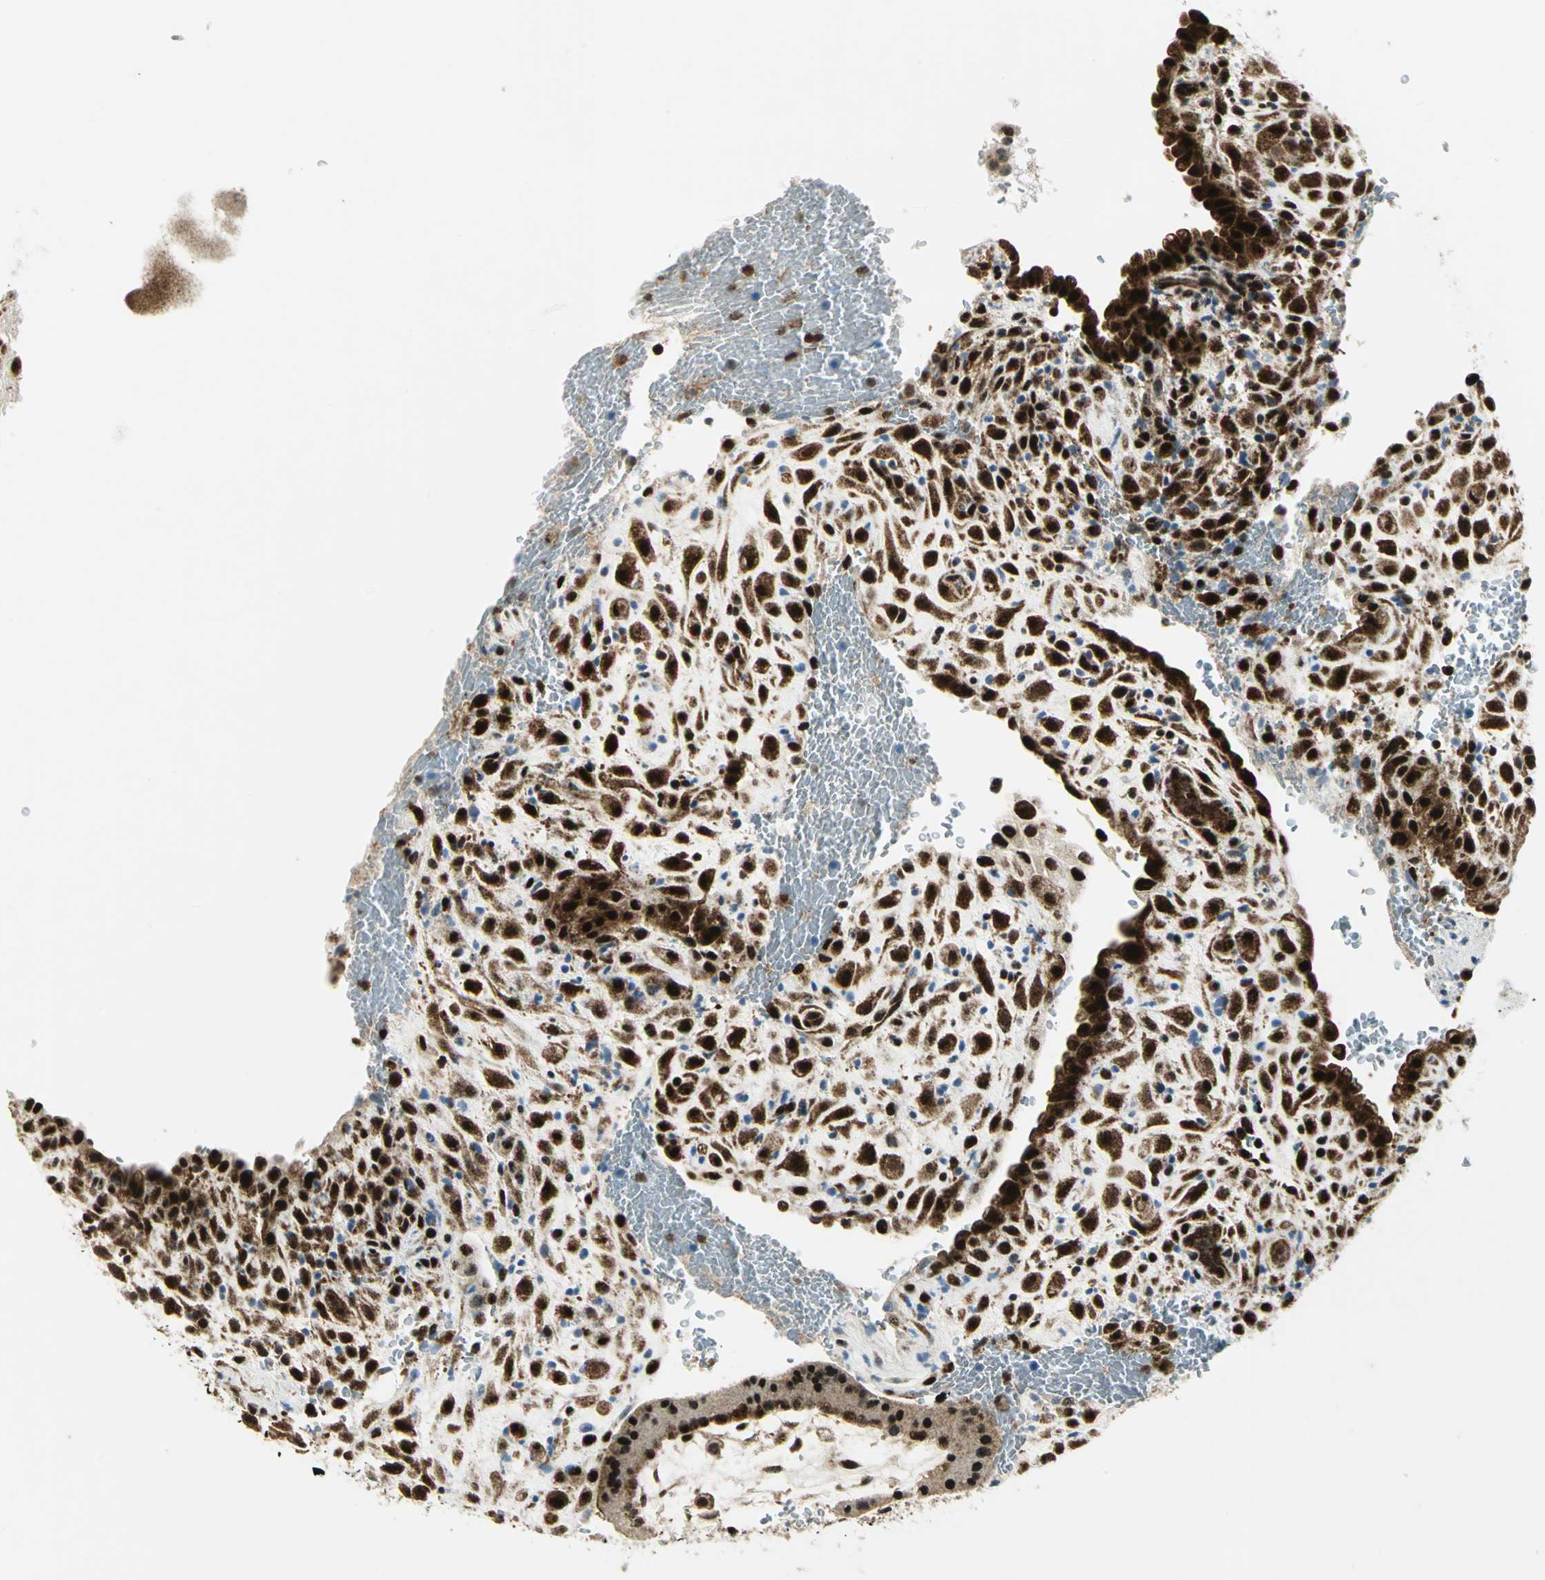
{"staining": {"intensity": "strong", "quantity": ">75%", "location": "cytoplasmic/membranous,nuclear"}, "tissue": "placenta", "cell_type": "Decidual cells", "image_type": "normal", "snomed": [{"axis": "morphology", "description": "Normal tissue, NOS"}, {"axis": "topography", "description": "Placenta"}], "caption": "Strong cytoplasmic/membranous,nuclear protein positivity is present in approximately >75% of decidual cells in placenta. The protein of interest is stained brown, and the nuclei are stained in blue (DAB (3,3'-diaminobenzidine) IHC with brightfield microscopy, high magnification).", "gene": "COPS5", "patient": {"sex": "female", "age": 35}}